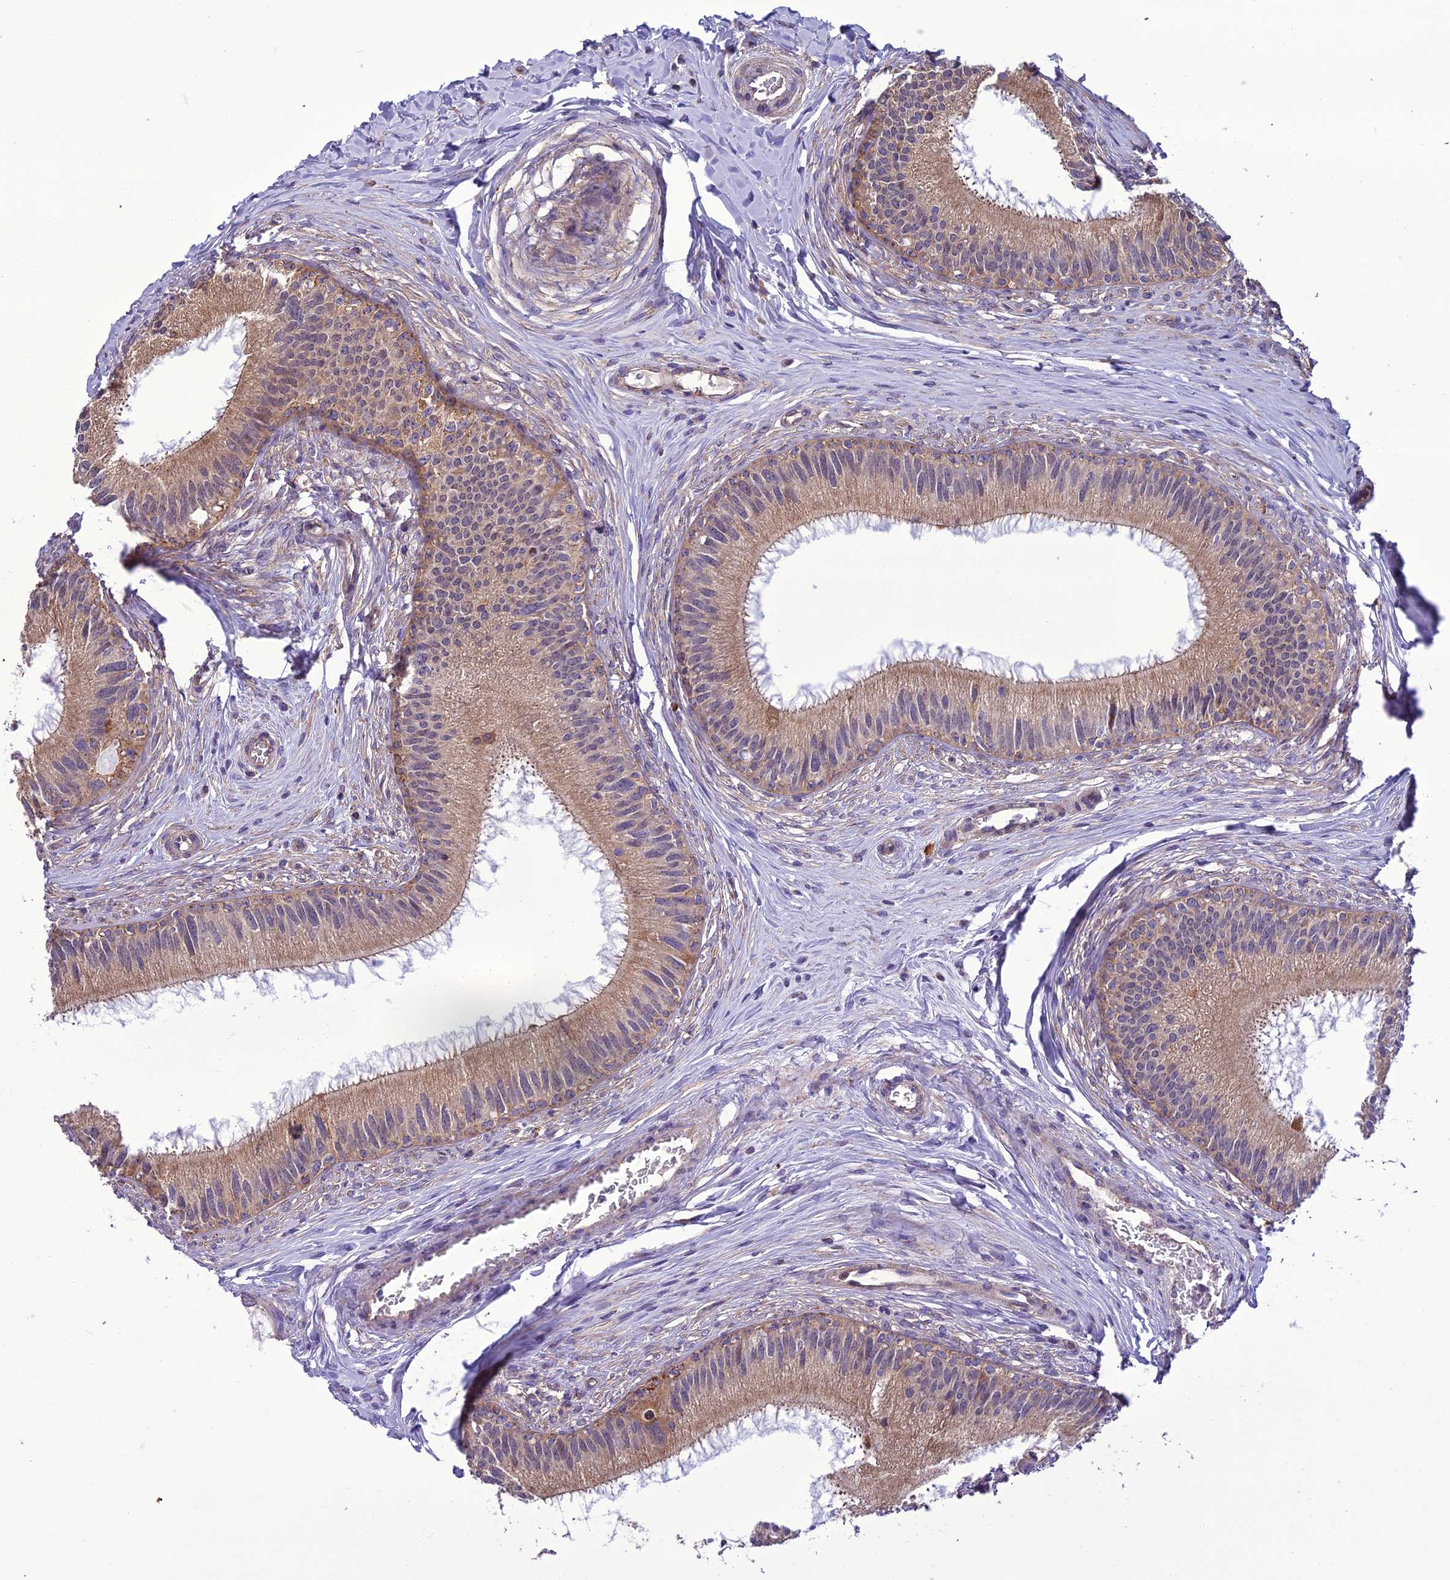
{"staining": {"intensity": "moderate", "quantity": ">75%", "location": "cytoplasmic/membranous"}, "tissue": "epididymis", "cell_type": "Glandular cells", "image_type": "normal", "snomed": [{"axis": "morphology", "description": "Normal tissue, NOS"}, {"axis": "topography", "description": "Epididymis"}], "caption": "This photomicrograph exhibits immunohistochemistry (IHC) staining of normal epididymis, with medium moderate cytoplasmic/membranous staining in approximately >75% of glandular cells.", "gene": "ENSG00000260272", "patient": {"sex": "male", "age": 27}}